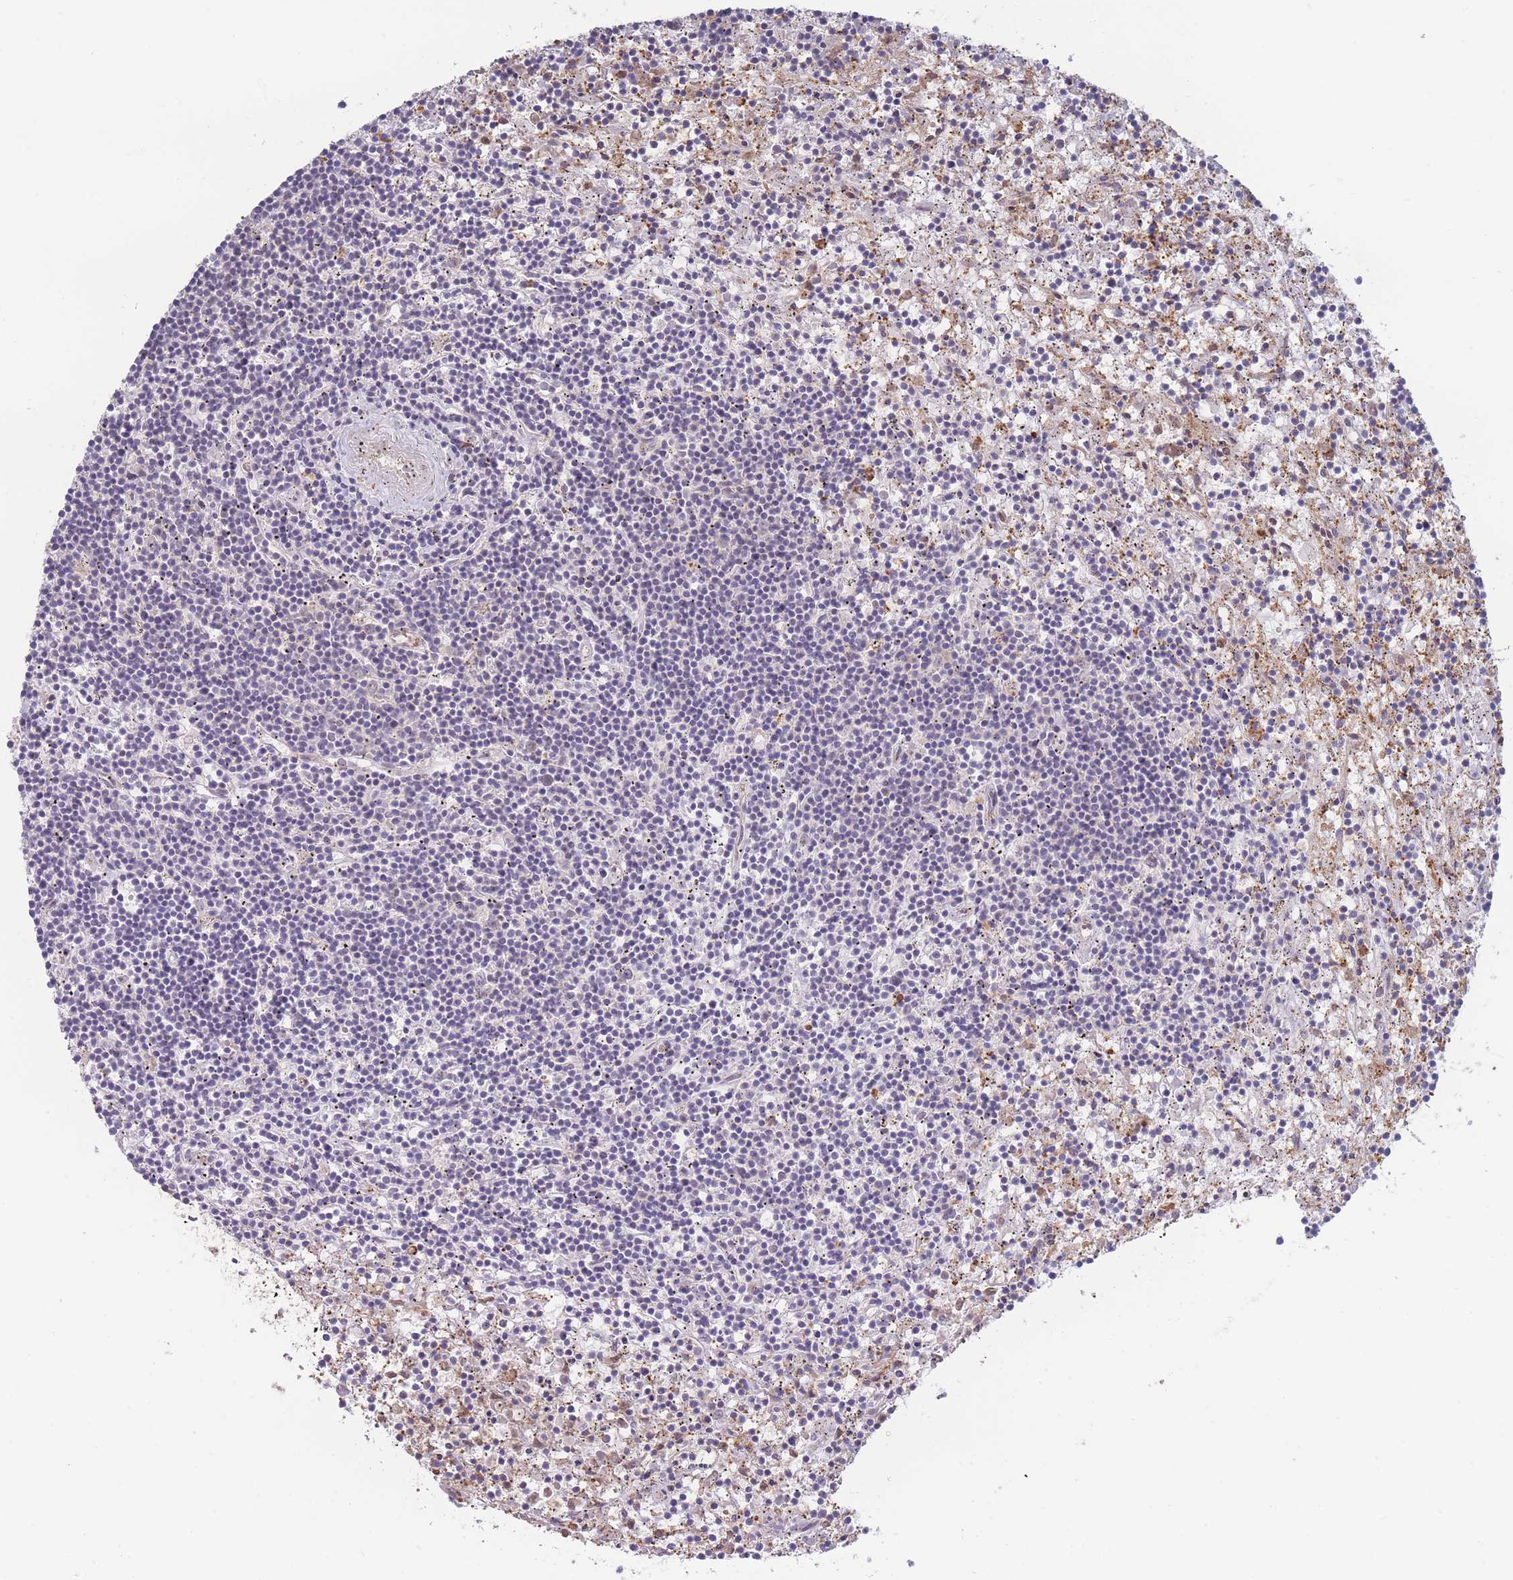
{"staining": {"intensity": "negative", "quantity": "none", "location": "none"}, "tissue": "lymphoma", "cell_type": "Tumor cells", "image_type": "cancer", "snomed": [{"axis": "morphology", "description": "Malignant lymphoma, non-Hodgkin's type, Low grade"}, {"axis": "topography", "description": "Spleen"}], "caption": "A micrograph of lymphoma stained for a protein shows no brown staining in tumor cells.", "gene": "STEAP3", "patient": {"sex": "male", "age": 76}}